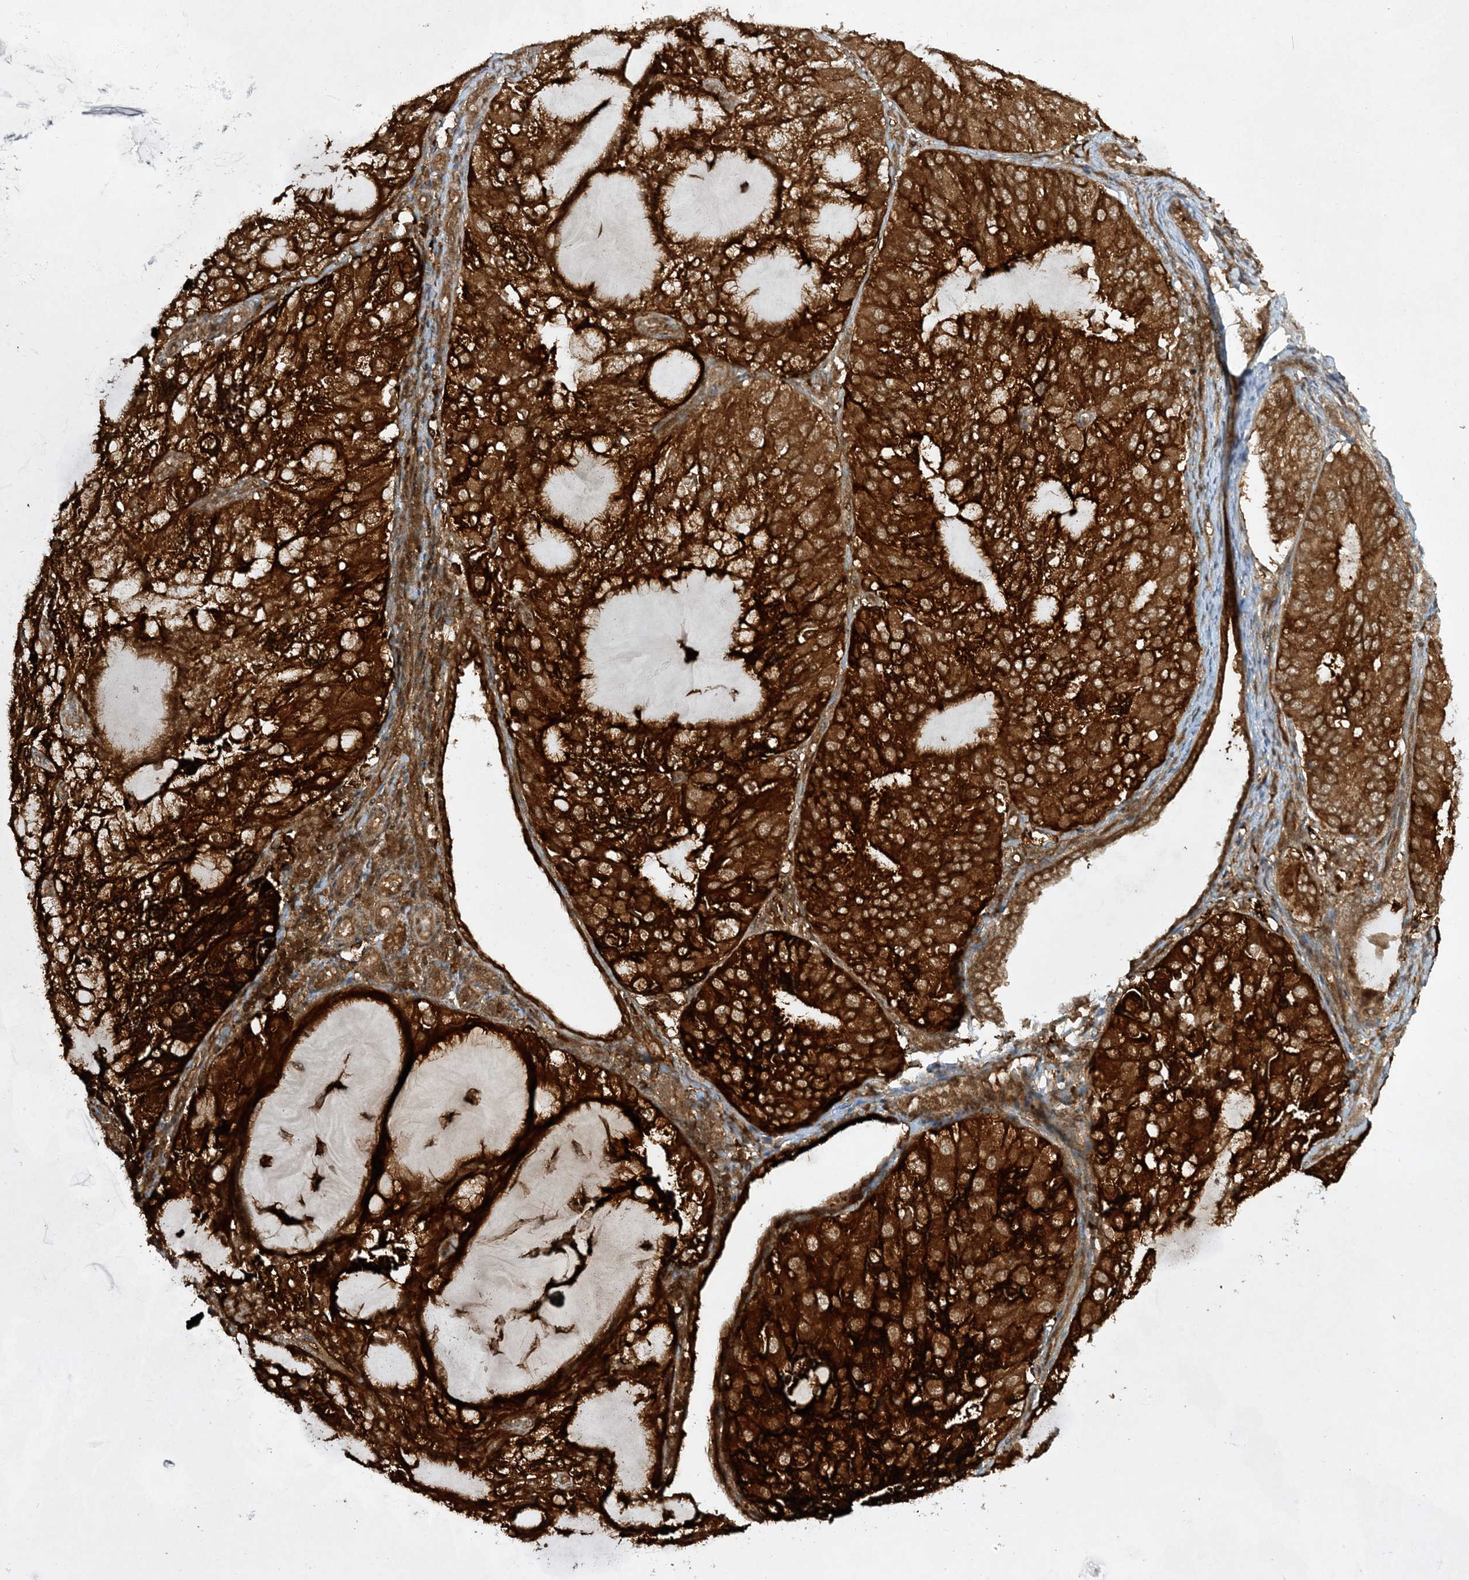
{"staining": {"intensity": "strong", "quantity": ">75%", "location": "cytoplasmic/membranous"}, "tissue": "endometrial cancer", "cell_type": "Tumor cells", "image_type": "cancer", "snomed": [{"axis": "morphology", "description": "Adenocarcinoma, NOS"}, {"axis": "topography", "description": "Endometrium"}], "caption": "This is an image of immunohistochemistry staining of endometrial cancer (adenocarcinoma), which shows strong expression in the cytoplasmic/membranous of tumor cells.", "gene": "CERT1", "patient": {"sex": "female", "age": 81}}